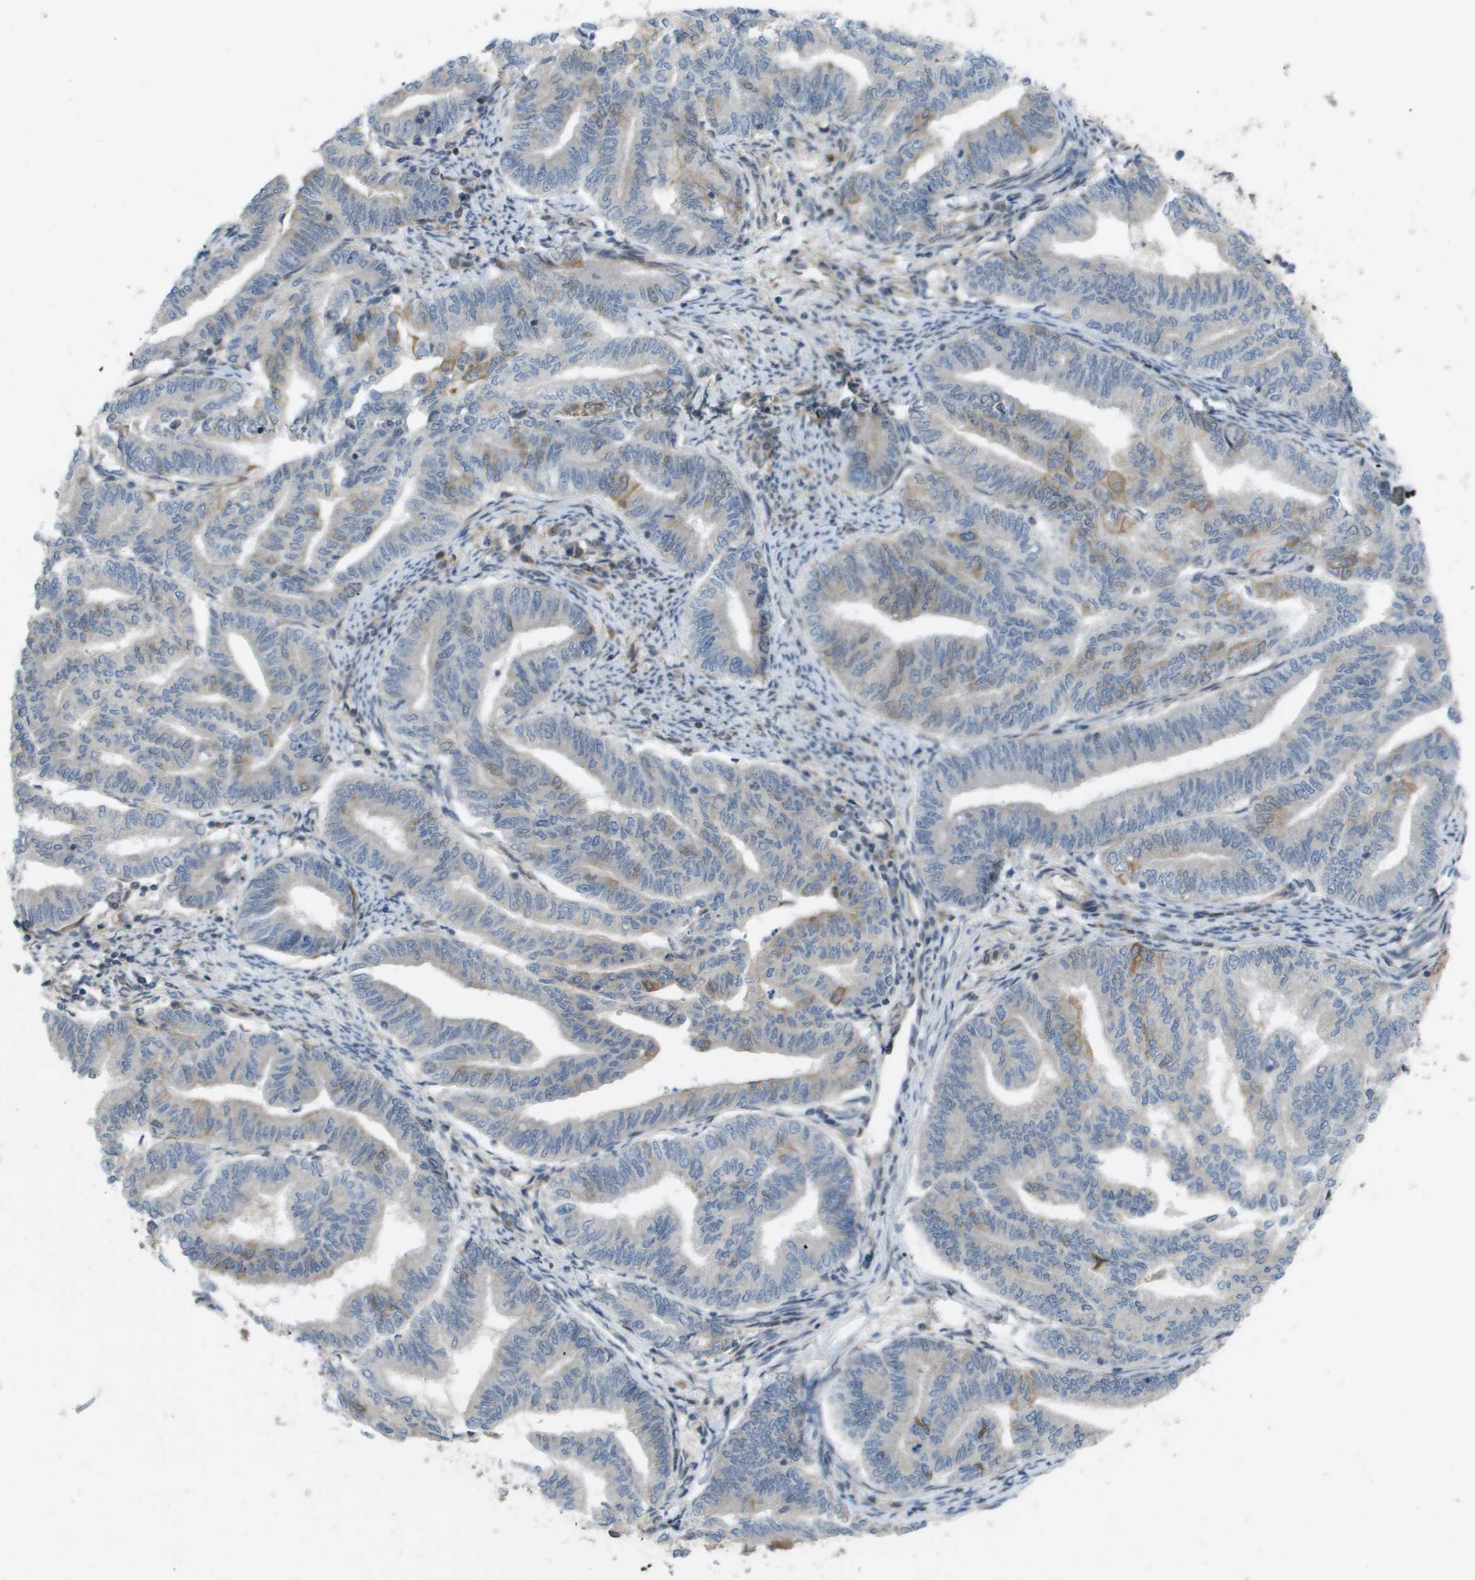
{"staining": {"intensity": "negative", "quantity": "none", "location": "none"}, "tissue": "endometrial cancer", "cell_type": "Tumor cells", "image_type": "cancer", "snomed": [{"axis": "morphology", "description": "Adenocarcinoma, NOS"}, {"axis": "topography", "description": "Endometrium"}], "caption": "Protein analysis of adenocarcinoma (endometrial) shows no significant staining in tumor cells. (Stains: DAB (3,3'-diaminobenzidine) immunohistochemistry with hematoxylin counter stain, Microscopy: brightfield microscopy at high magnification).", "gene": "IFNLR1", "patient": {"sex": "female", "age": 79}}